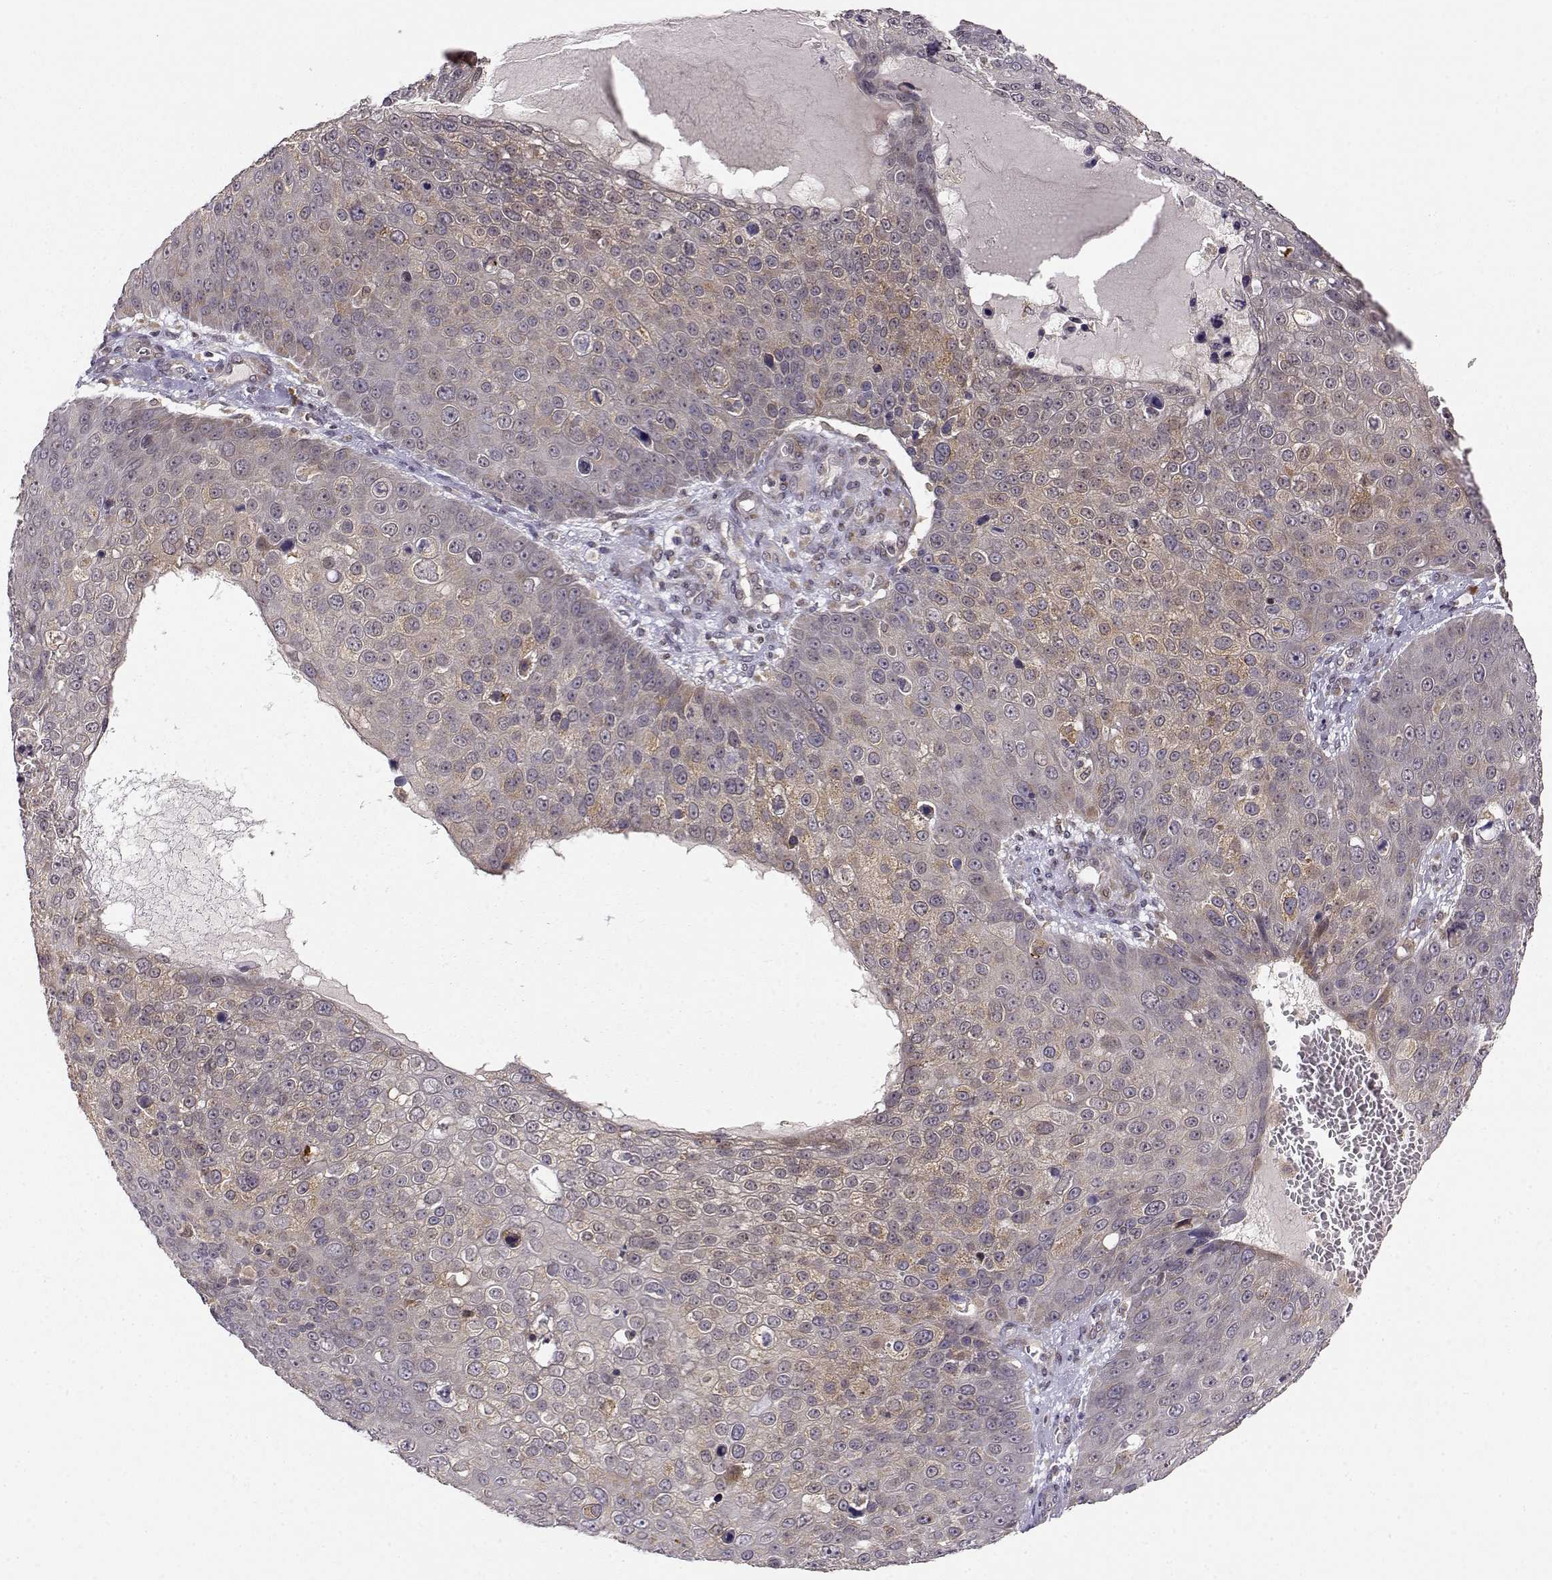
{"staining": {"intensity": "weak", "quantity": "<25%", "location": "cytoplasmic/membranous"}, "tissue": "skin cancer", "cell_type": "Tumor cells", "image_type": "cancer", "snomed": [{"axis": "morphology", "description": "Squamous cell carcinoma, NOS"}, {"axis": "topography", "description": "Skin"}], "caption": "Skin cancer (squamous cell carcinoma) stained for a protein using immunohistochemistry (IHC) reveals no staining tumor cells.", "gene": "ERGIC2", "patient": {"sex": "male", "age": 71}}